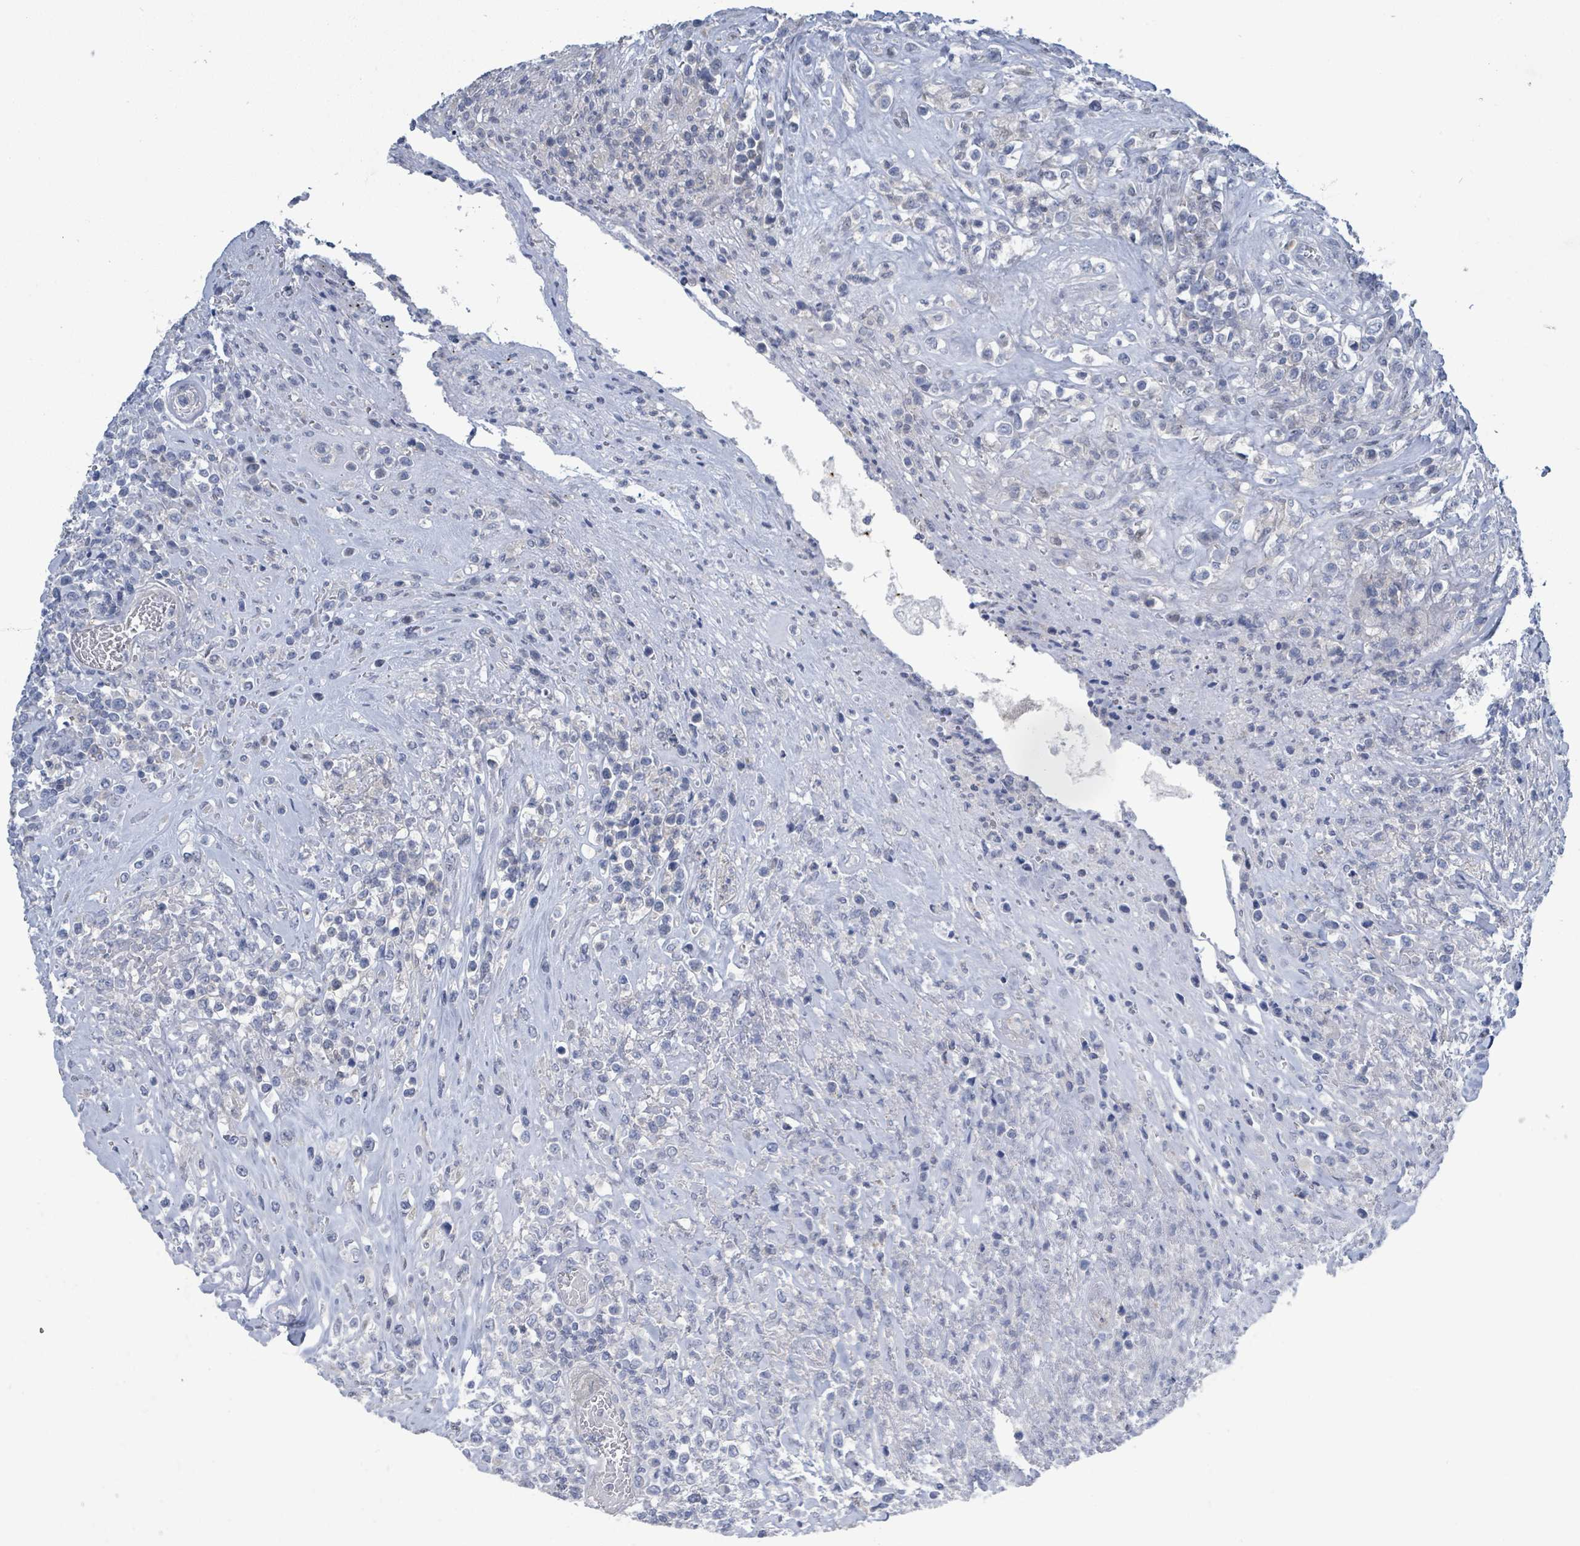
{"staining": {"intensity": "negative", "quantity": "none", "location": "none"}, "tissue": "lymphoma", "cell_type": "Tumor cells", "image_type": "cancer", "snomed": [{"axis": "morphology", "description": "Malignant lymphoma, non-Hodgkin's type, High grade"}, {"axis": "topography", "description": "Soft tissue"}], "caption": "An immunohistochemistry histopathology image of high-grade malignant lymphoma, non-Hodgkin's type is shown. There is no staining in tumor cells of high-grade malignant lymphoma, non-Hodgkin's type.", "gene": "DGKZ", "patient": {"sex": "female", "age": 56}}